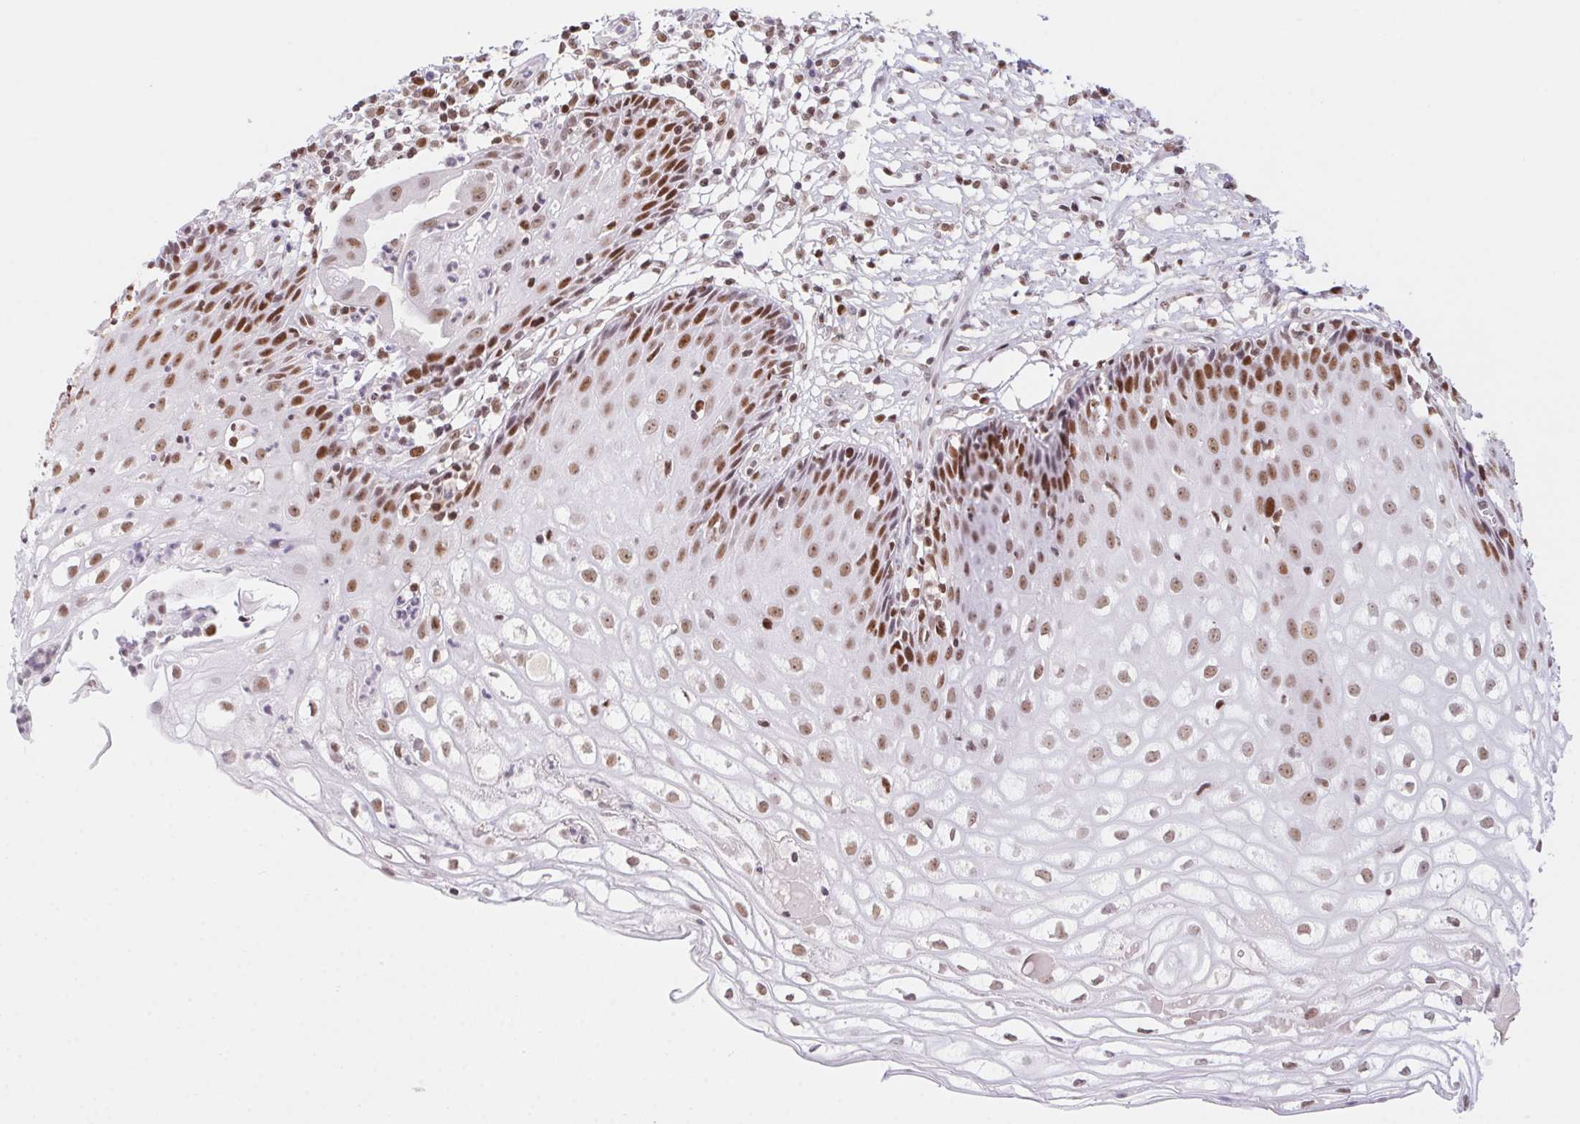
{"staining": {"intensity": "moderate", "quantity": ">75%", "location": "nuclear"}, "tissue": "cervix", "cell_type": "Glandular cells", "image_type": "normal", "snomed": [{"axis": "morphology", "description": "Normal tissue, NOS"}, {"axis": "topography", "description": "Cervix"}], "caption": "DAB immunohistochemical staining of normal human cervix exhibits moderate nuclear protein positivity in approximately >75% of glandular cells. Using DAB (brown) and hematoxylin (blue) stains, captured at high magnification using brightfield microscopy.", "gene": "POLD3", "patient": {"sex": "female", "age": 36}}